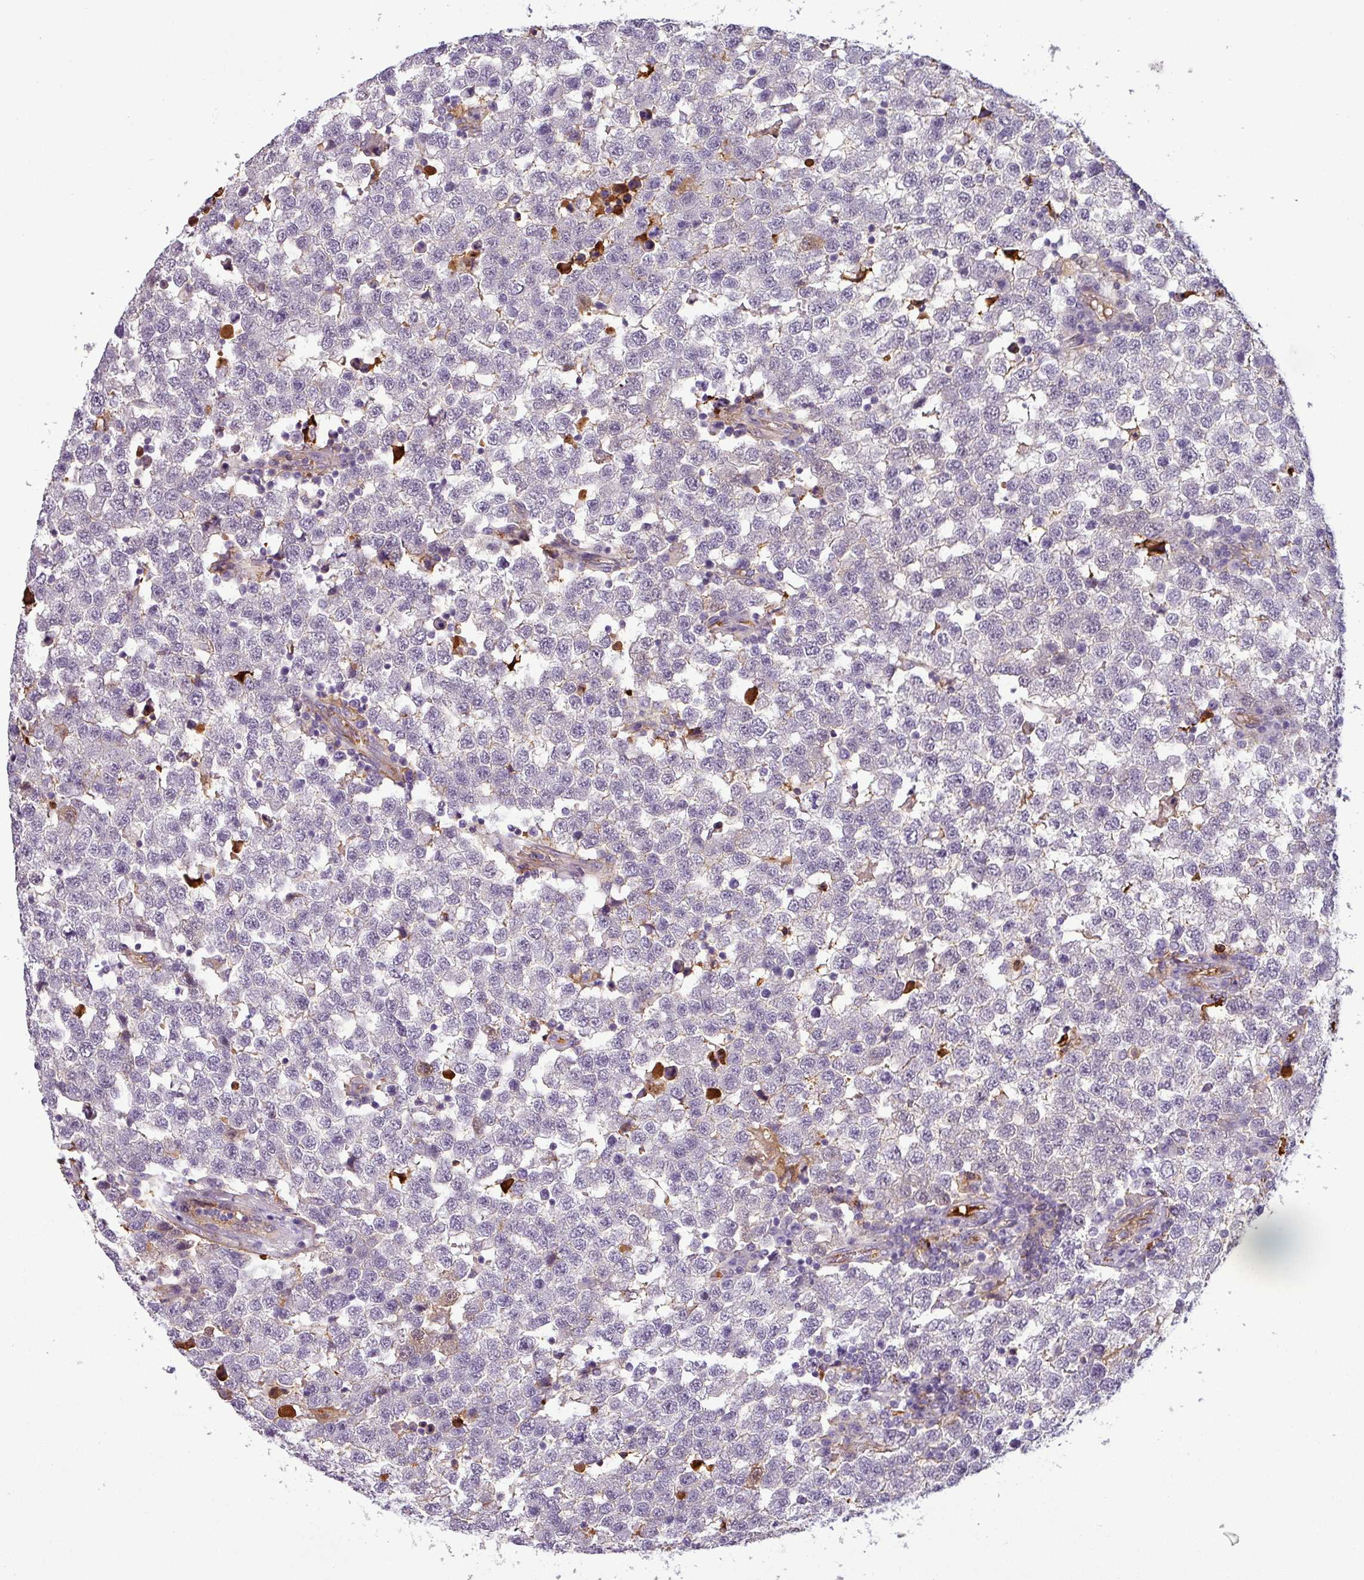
{"staining": {"intensity": "negative", "quantity": "none", "location": "none"}, "tissue": "testis cancer", "cell_type": "Tumor cells", "image_type": "cancer", "snomed": [{"axis": "morphology", "description": "Seminoma, NOS"}, {"axis": "topography", "description": "Testis"}], "caption": "Testis cancer (seminoma) was stained to show a protein in brown. There is no significant staining in tumor cells. The staining was performed using DAB to visualize the protein expression in brown, while the nuclei were stained in blue with hematoxylin (Magnification: 20x).", "gene": "APOC1", "patient": {"sex": "male", "age": 34}}